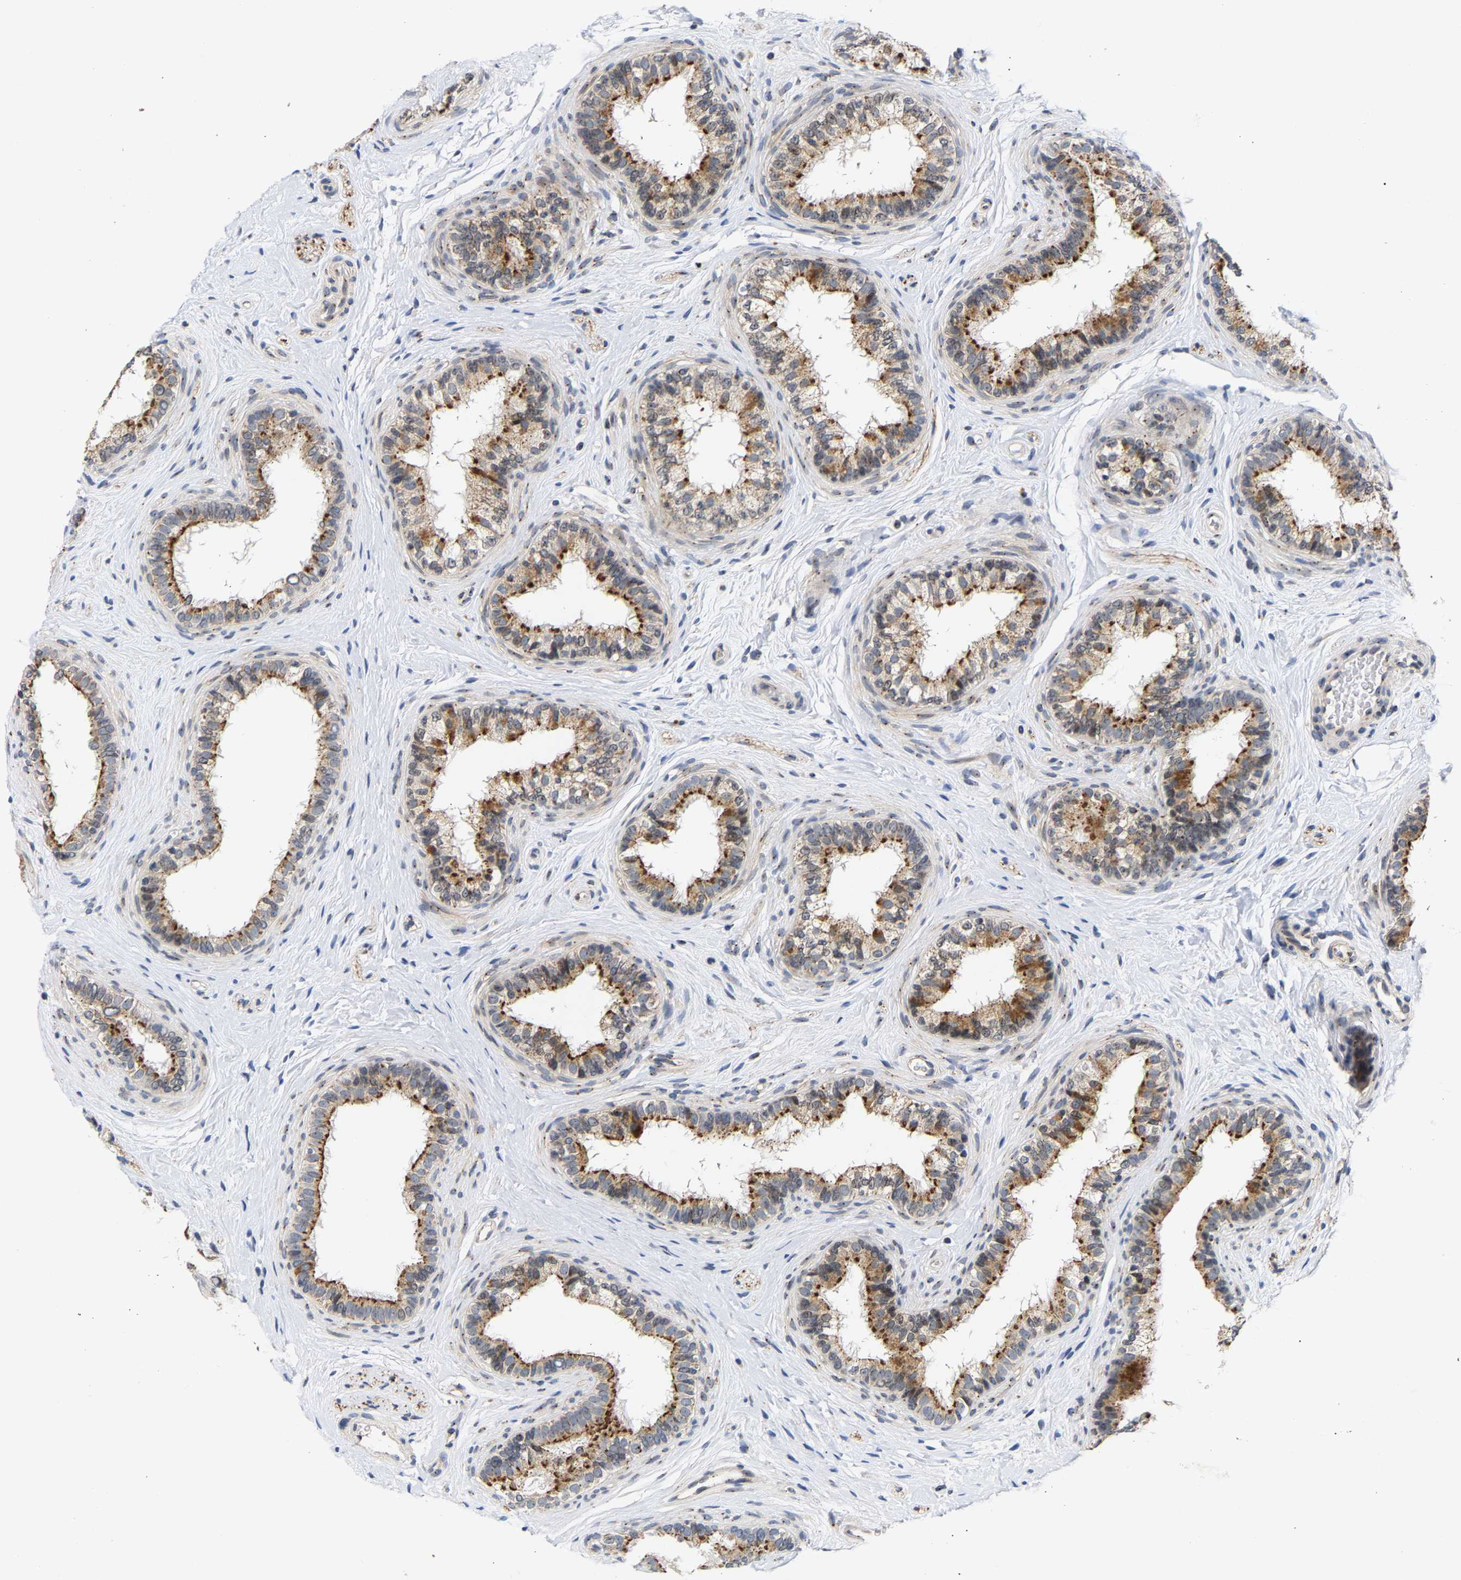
{"staining": {"intensity": "moderate", "quantity": ">75%", "location": "cytoplasmic/membranous"}, "tissue": "epididymis", "cell_type": "Glandular cells", "image_type": "normal", "snomed": [{"axis": "morphology", "description": "Normal tissue, NOS"}, {"axis": "topography", "description": "Testis"}, {"axis": "topography", "description": "Epididymis"}], "caption": "Epididymis stained with IHC displays moderate cytoplasmic/membranous expression in approximately >75% of glandular cells.", "gene": "PCNT", "patient": {"sex": "male", "age": 36}}